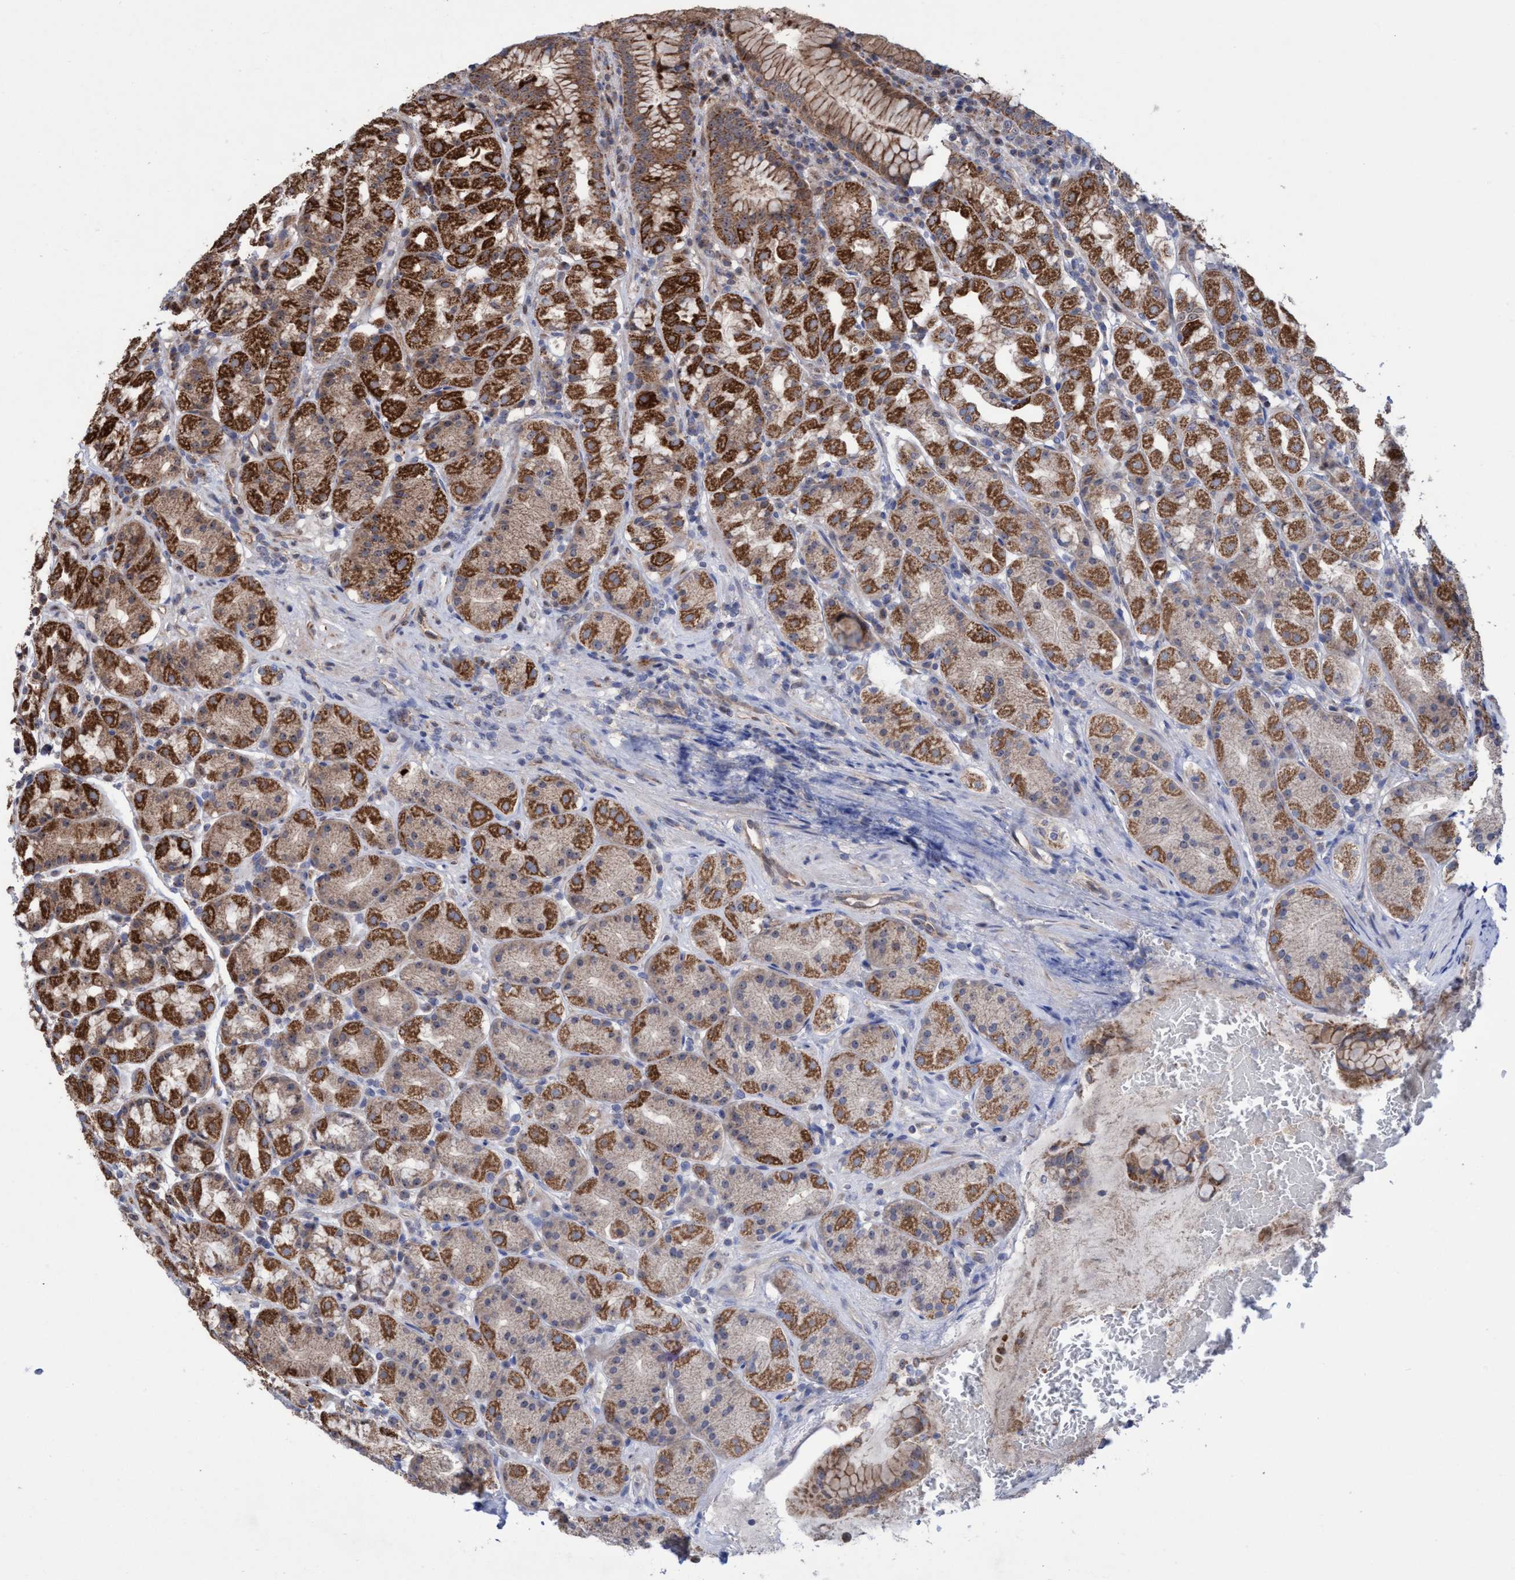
{"staining": {"intensity": "strong", "quantity": "25%-75%", "location": "cytoplasmic/membranous,nuclear"}, "tissue": "stomach", "cell_type": "Glandular cells", "image_type": "normal", "snomed": [{"axis": "morphology", "description": "Normal tissue, NOS"}, {"axis": "topography", "description": "Stomach"}, {"axis": "topography", "description": "Stomach, lower"}], "caption": "IHC histopathology image of benign human stomach stained for a protein (brown), which demonstrates high levels of strong cytoplasmic/membranous,nuclear staining in about 25%-75% of glandular cells.", "gene": "P2RY14", "patient": {"sex": "female", "age": 56}}